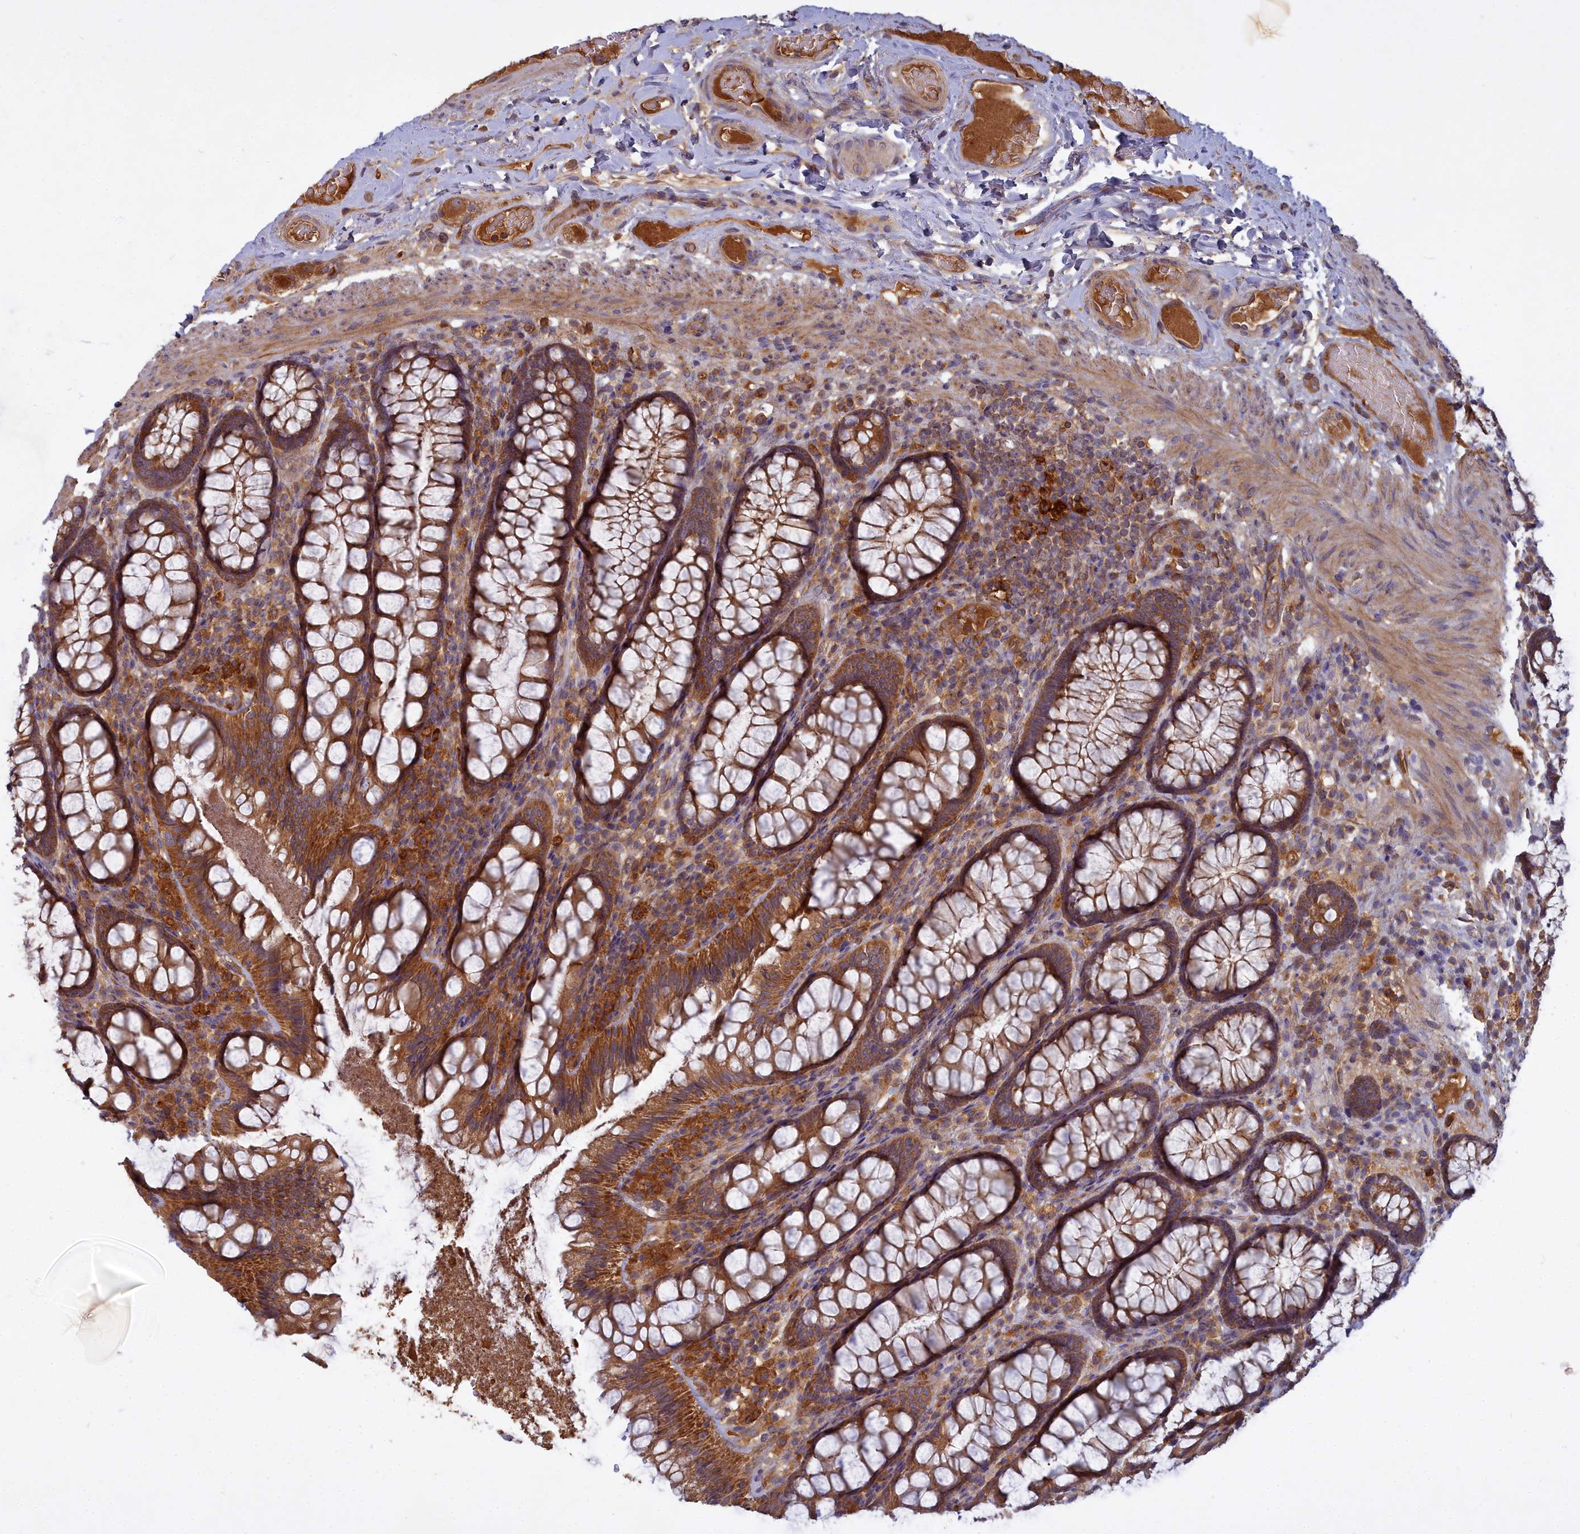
{"staining": {"intensity": "moderate", "quantity": ">75%", "location": "cytoplasmic/membranous"}, "tissue": "rectum", "cell_type": "Glandular cells", "image_type": "normal", "snomed": [{"axis": "morphology", "description": "Normal tissue, NOS"}, {"axis": "topography", "description": "Rectum"}], "caption": "Protein analysis of normal rectum shows moderate cytoplasmic/membranous expression in approximately >75% of glandular cells. The staining was performed using DAB (3,3'-diaminobenzidine) to visualize the protein expression in brown, while the nuclei were stained in blue with hematoxylin (Magnification: 20x).", "gene": "CCDC167", "patient": {"sex": "male", "age": 83}}